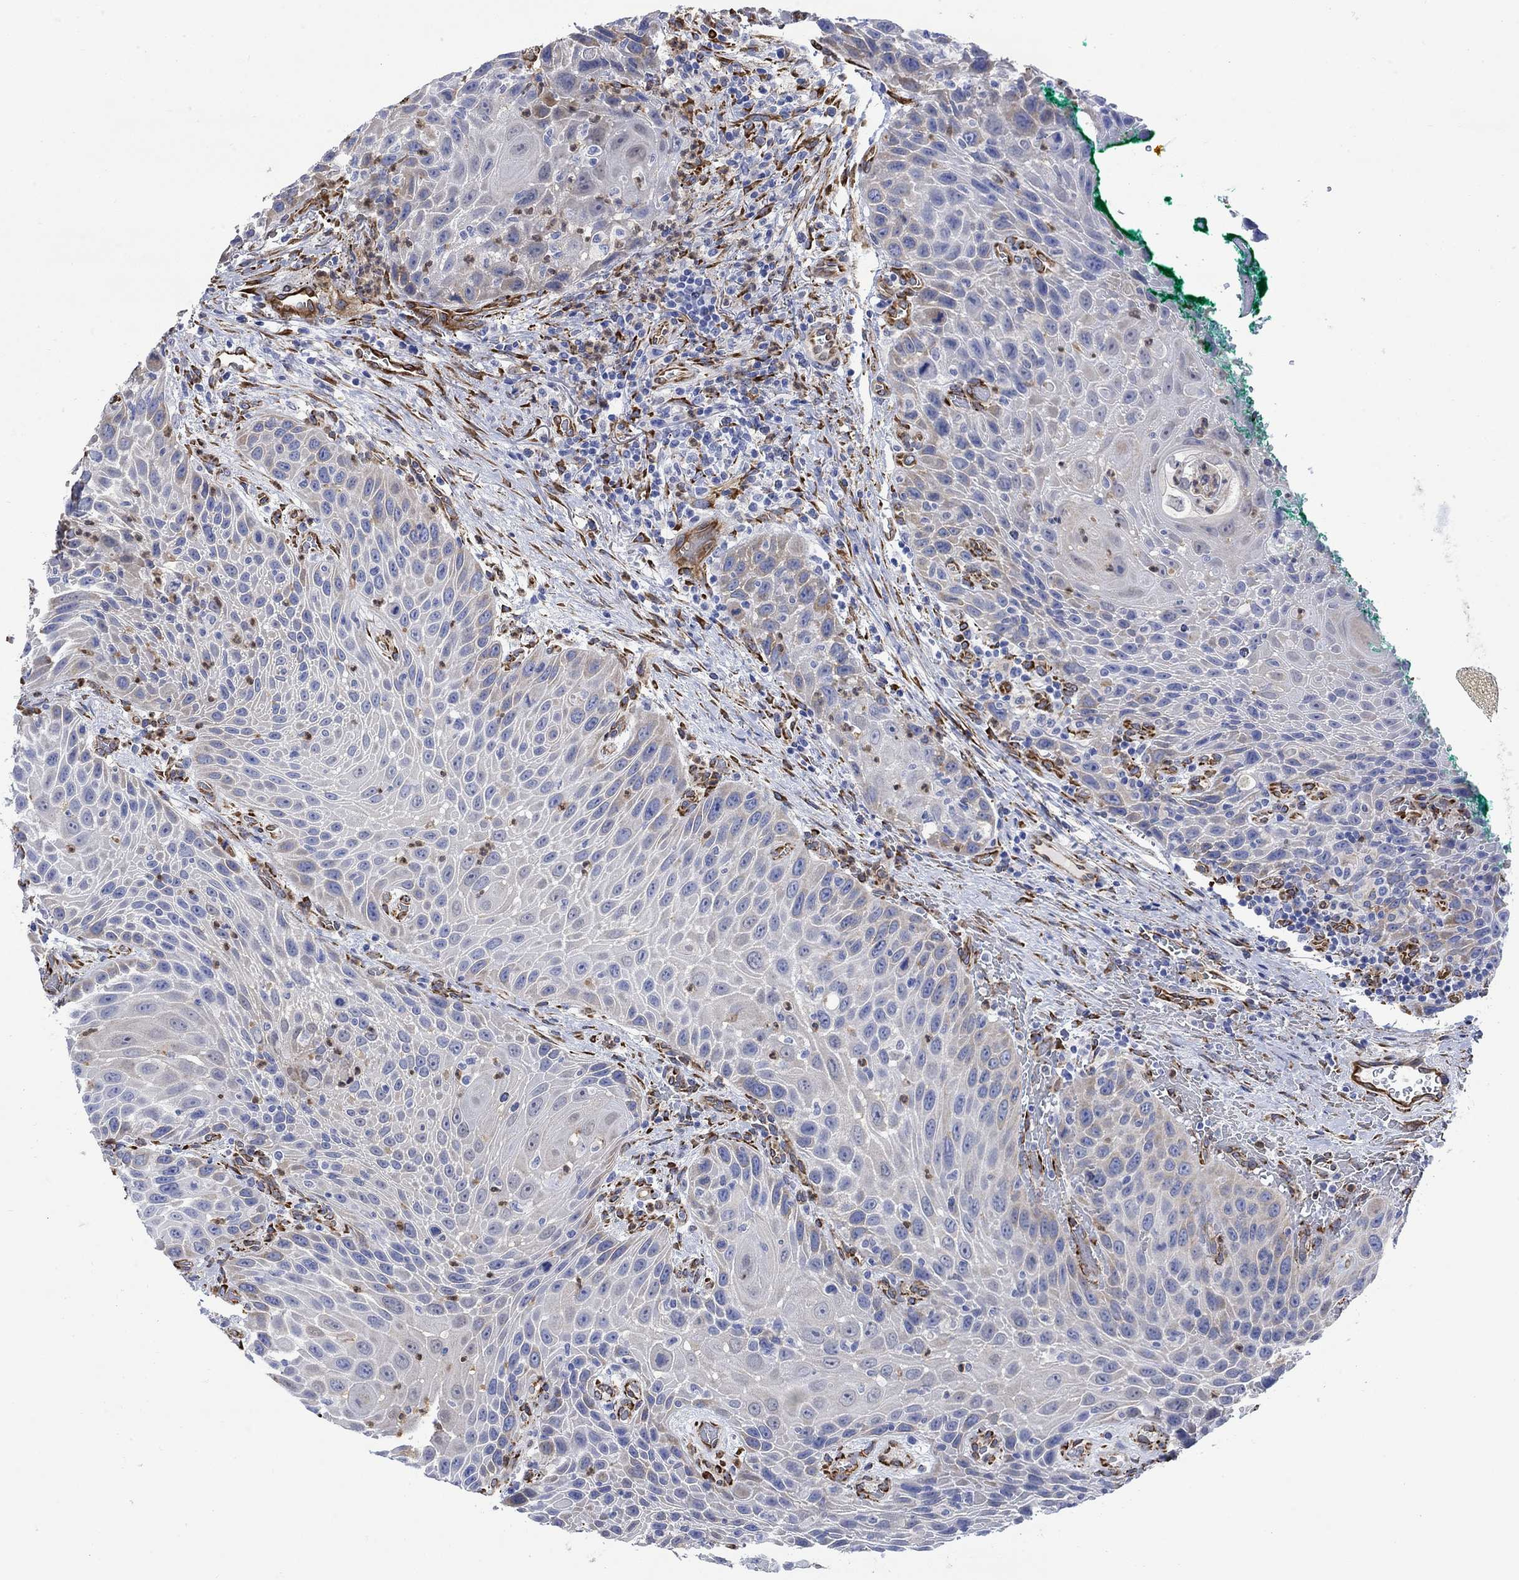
{"staining": {"intensity": "weak", "quantity": "25%-75%", "location": "cytoplasmic/membranous"}, "tissue": "head and neck cancer", "cell_type": "Tumor cells", "image_type": "cancer", "snomed": [{"axis": "morphology", "description": "Squamous cell carcinoma, NOS"}, {"axis": "topography", "description": "Head-Neck"}], "caption": "This is an image of immunohistochemistry (IHC) staining of head and neck squamous cell carcinoma, which shows weak expression in the cytoplasmic/membranous of tumor cells.", "gene": "TGM2", "patient": {"sex": "male", "age": 69}}